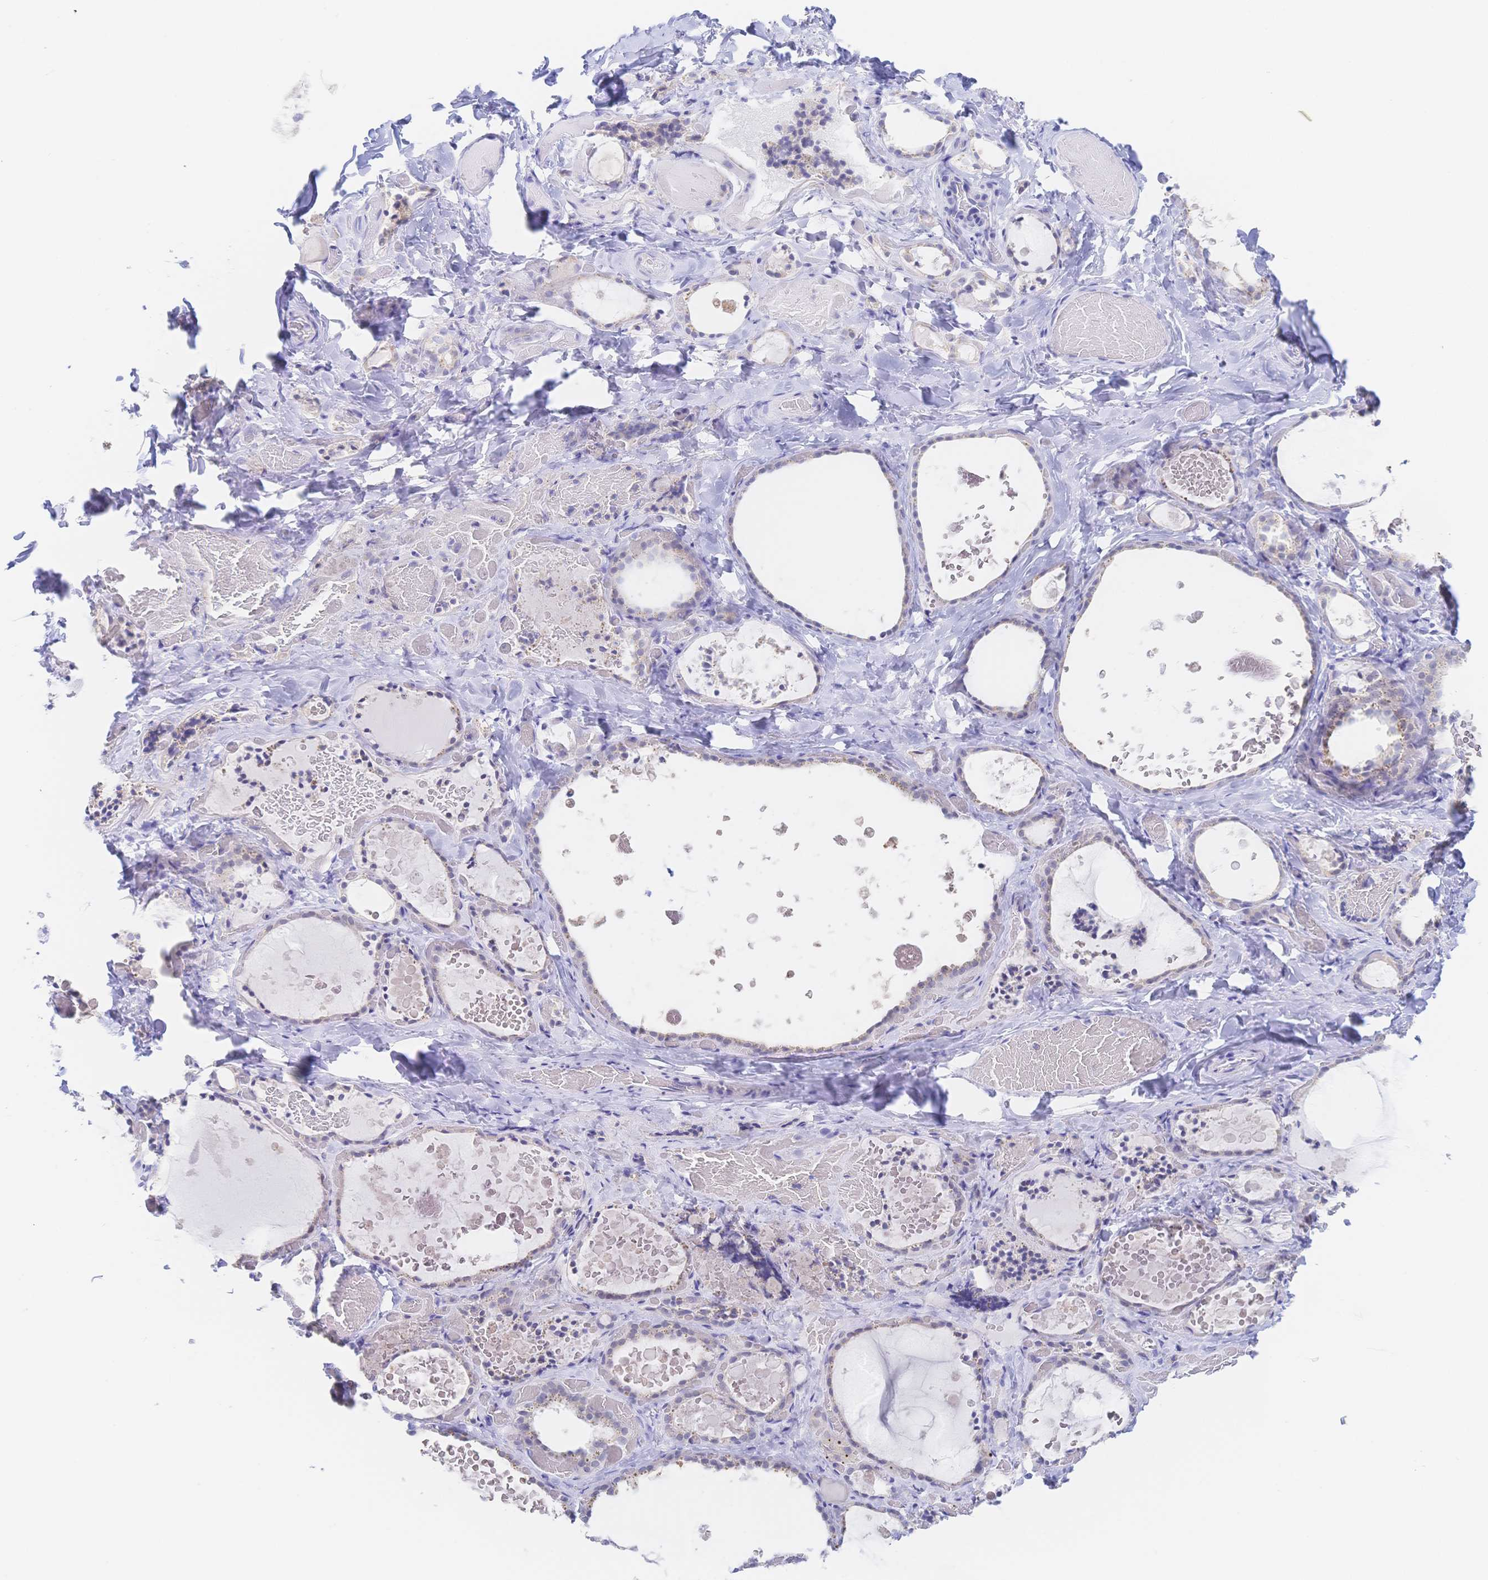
{"staining": {"intensity": "negative", "quantity": "none", "location": "none"}, "tissue": "thyroid gland", "cell_type": "Glandular cells", "image_type": "normal", "snomed": [{"axis": "morphology", "description": "Normal tissue, NOS"}, {"axis": "topography", "description": "Thyroid gland"}], "caption": "This is an immunohistochemistry (IHC) photomicrograph of benign human thyroid gland. There is no positivity in glandular cells.", "gene": "SIAH3", "patient": {"sex": "female", "age": 56}}